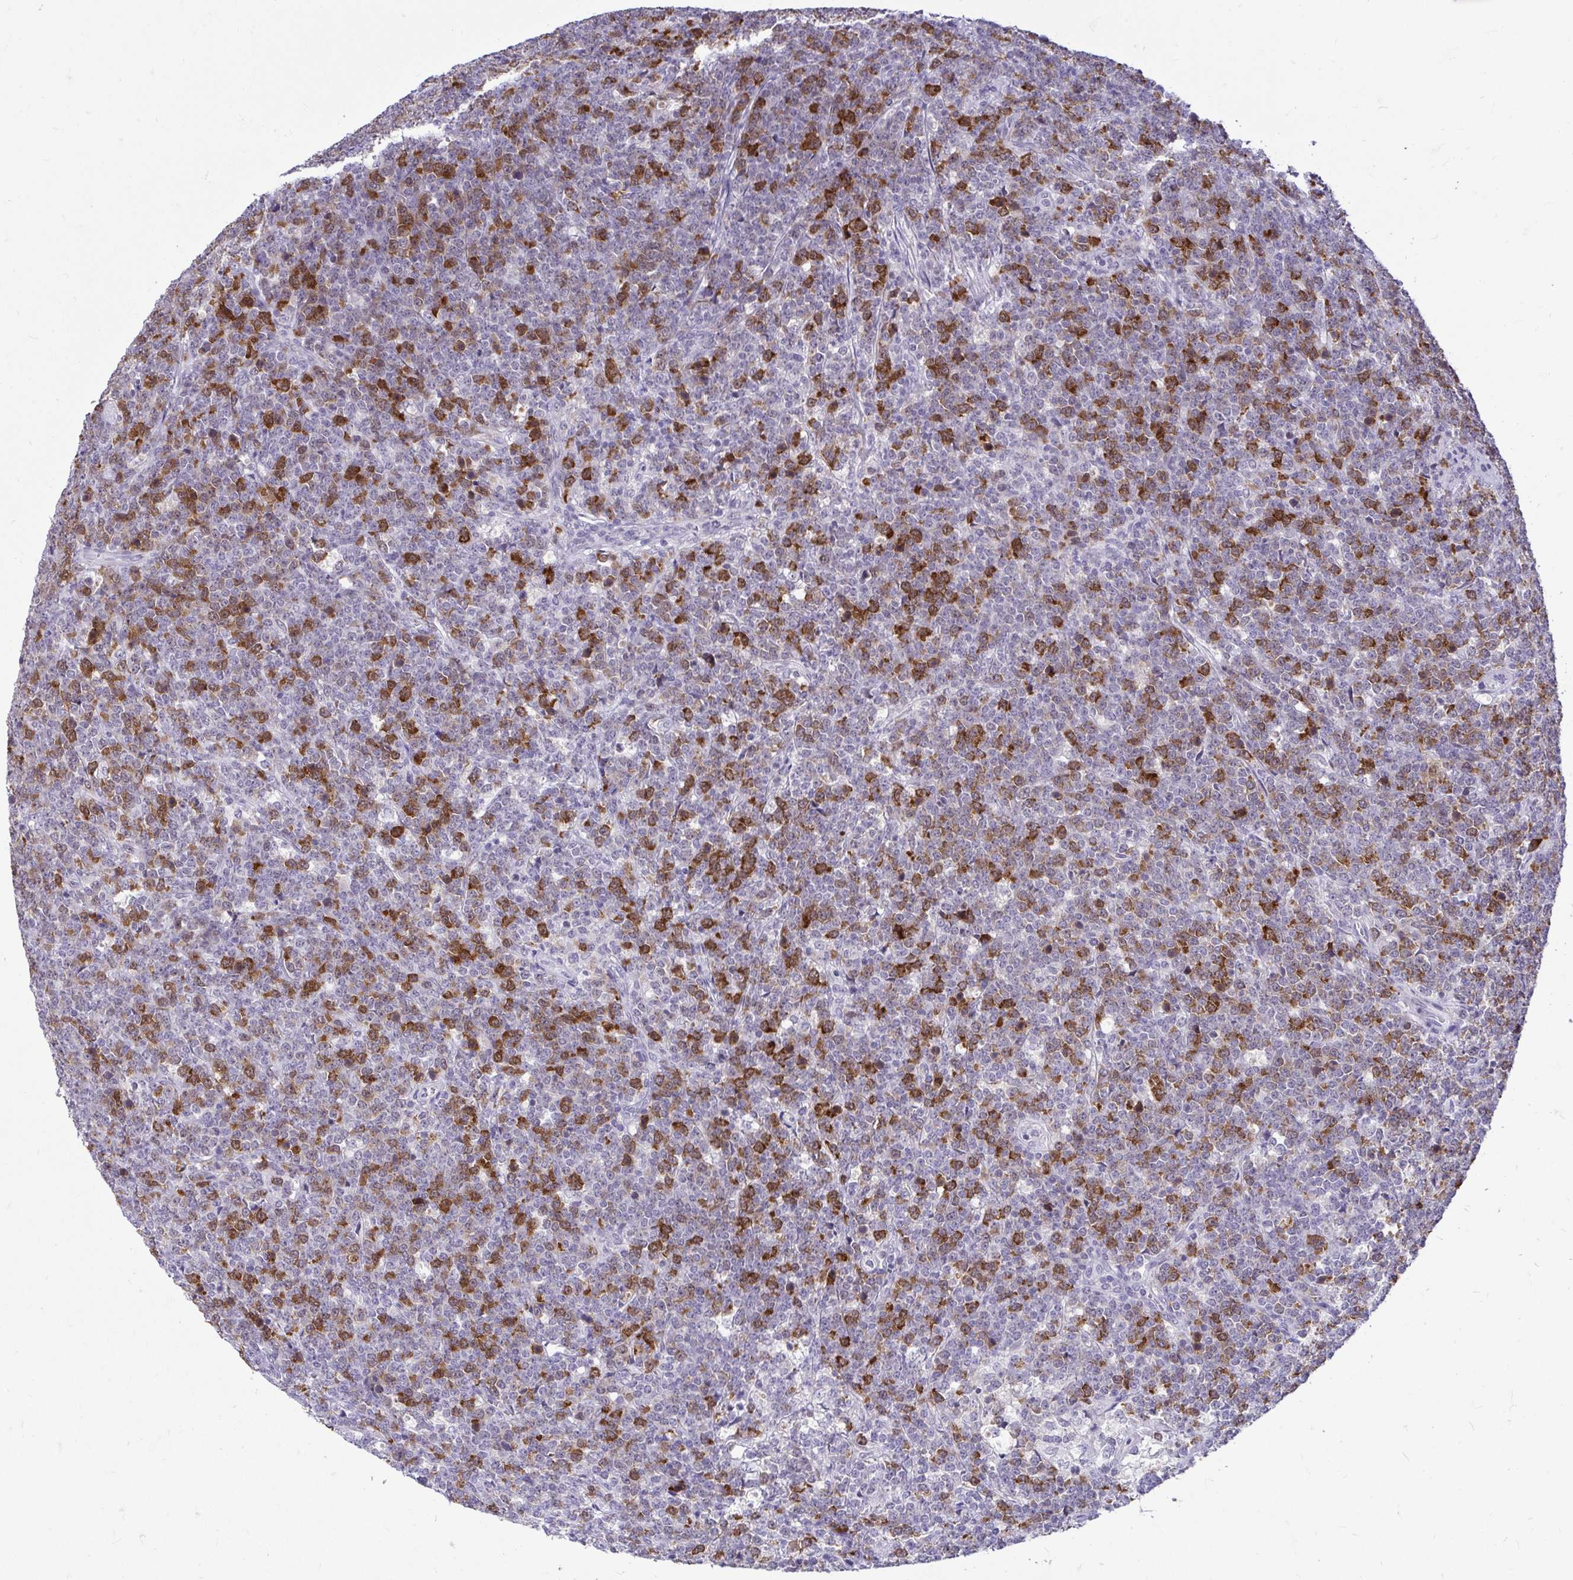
{"staining": {"intensity": "strong", "quantity": "25%-75%", "location": "cytoplasmic/membranous"}, "tissue": "lymphoma", "cell_type": "Tumor cells", "image_type": "cancer", "snomed": [{"axis": "morphology", "description": "Malignant lymphoma, non-Hodgkin's type, High grade"}, {"axis": "topography", "description": "Small intestine"}, {"axis": "topography", "description": "Colon"}], "caption": "An image showing strong cytoplasmic/membranous staining in about 25%-75% of tumor cells in lymphoma, as visualized by brown immunohistochemical staining.", "gene": "CDC20", "patient": {"sex": "male", "age": 8}}